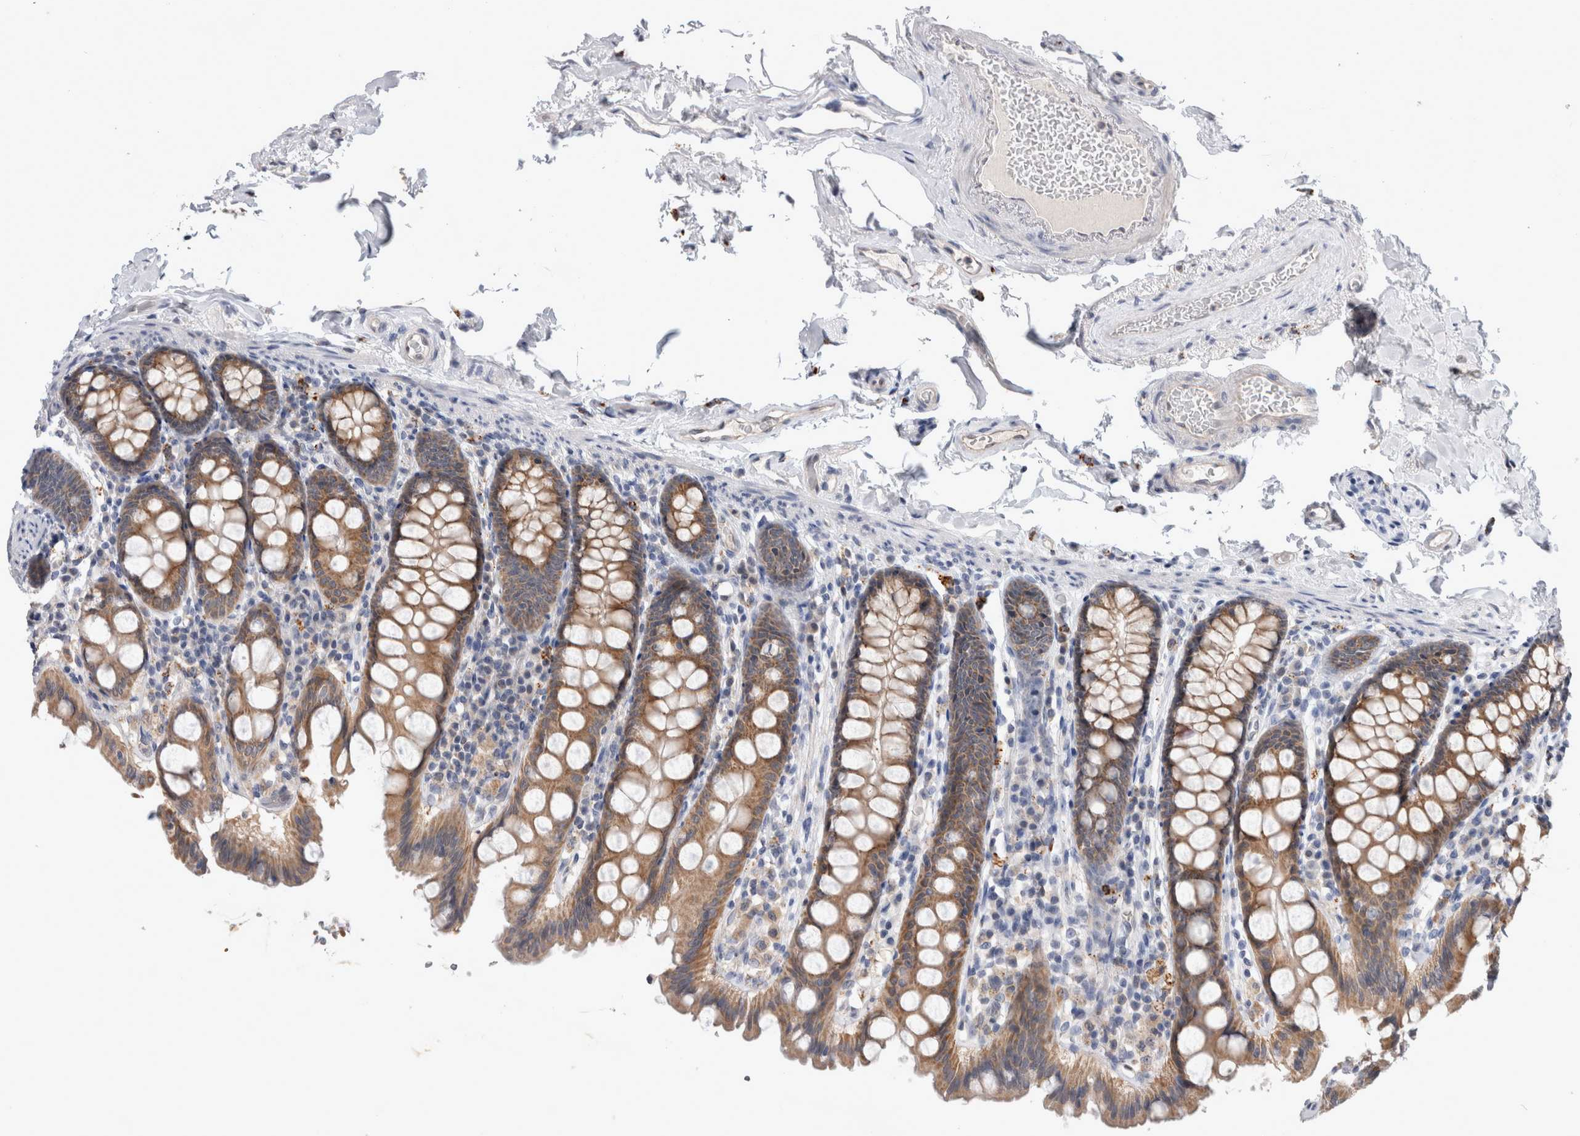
{"staining": {"intensity": "weak", "quantity": ">75%", "location": "cytoplasmic/membranous"}, "tissue": "colon", "cell_type": "Endothelial cells", "image_type": "normal", "snomed": [{"axis": "morphology", "description": "Normal tissue, NOS"}, {"axis": "topography", "description": "Colon"}, {"axis": "topography", "description": "Peripheral nerve tissue"}], "caption": "About >75% of endothelial cells in normal colon demonstrate weak cytoplasmic/membranous protein positivity as visualized by brown immunohistochemical staining.", "gene": "MRPL37", "patient": {"sex": "female", "age": 61}}